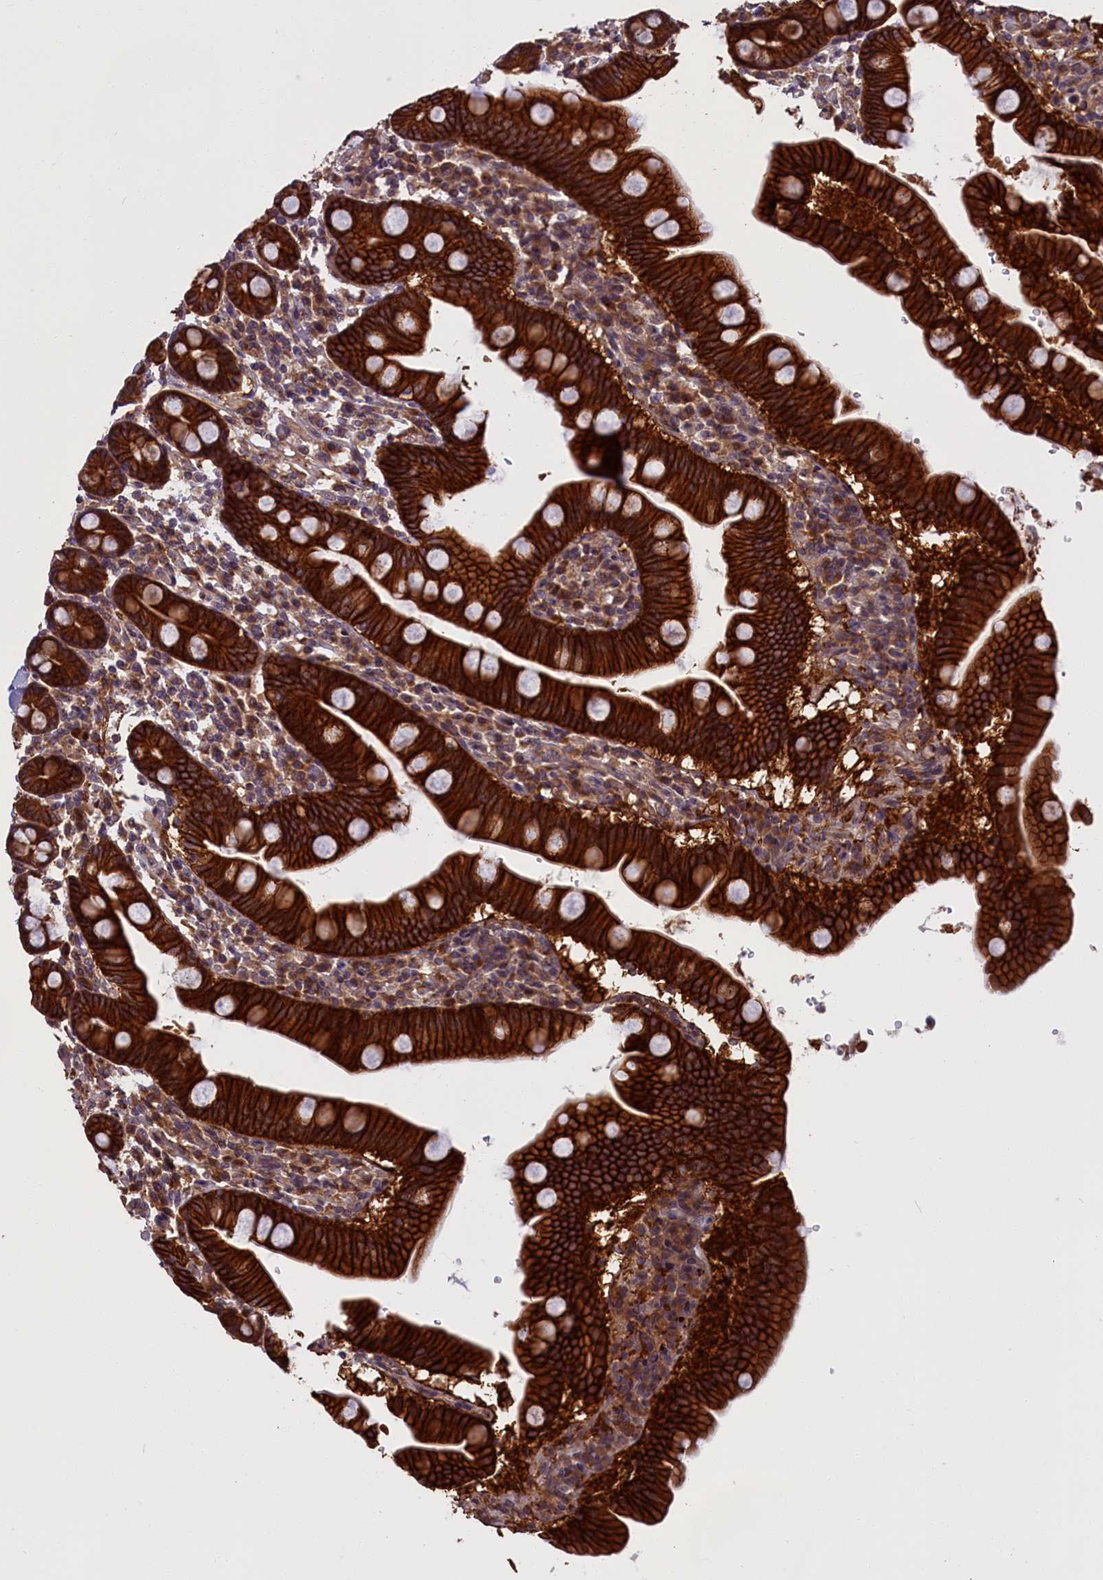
{"staining": {"intensity": "strong", "quantity": ">75%", "location": "cytoplasmic/membranous"}, "tissue": "duodenum", "cell_type": "Glandular cells", "image_type": "normal", "snomed": [{"axis": "morphology", "description": "Normal tissue, NOS"}, {"axis": "topography", "description": "Duodenum"}], "caption": "Immunohistochemical staining of benign human duodenum shows strong cytoplasmic/membranous protein staining in about >75% of glandular cells.", "gene": "DENND1B", "patient": {"sex": "male", "age": 50}}